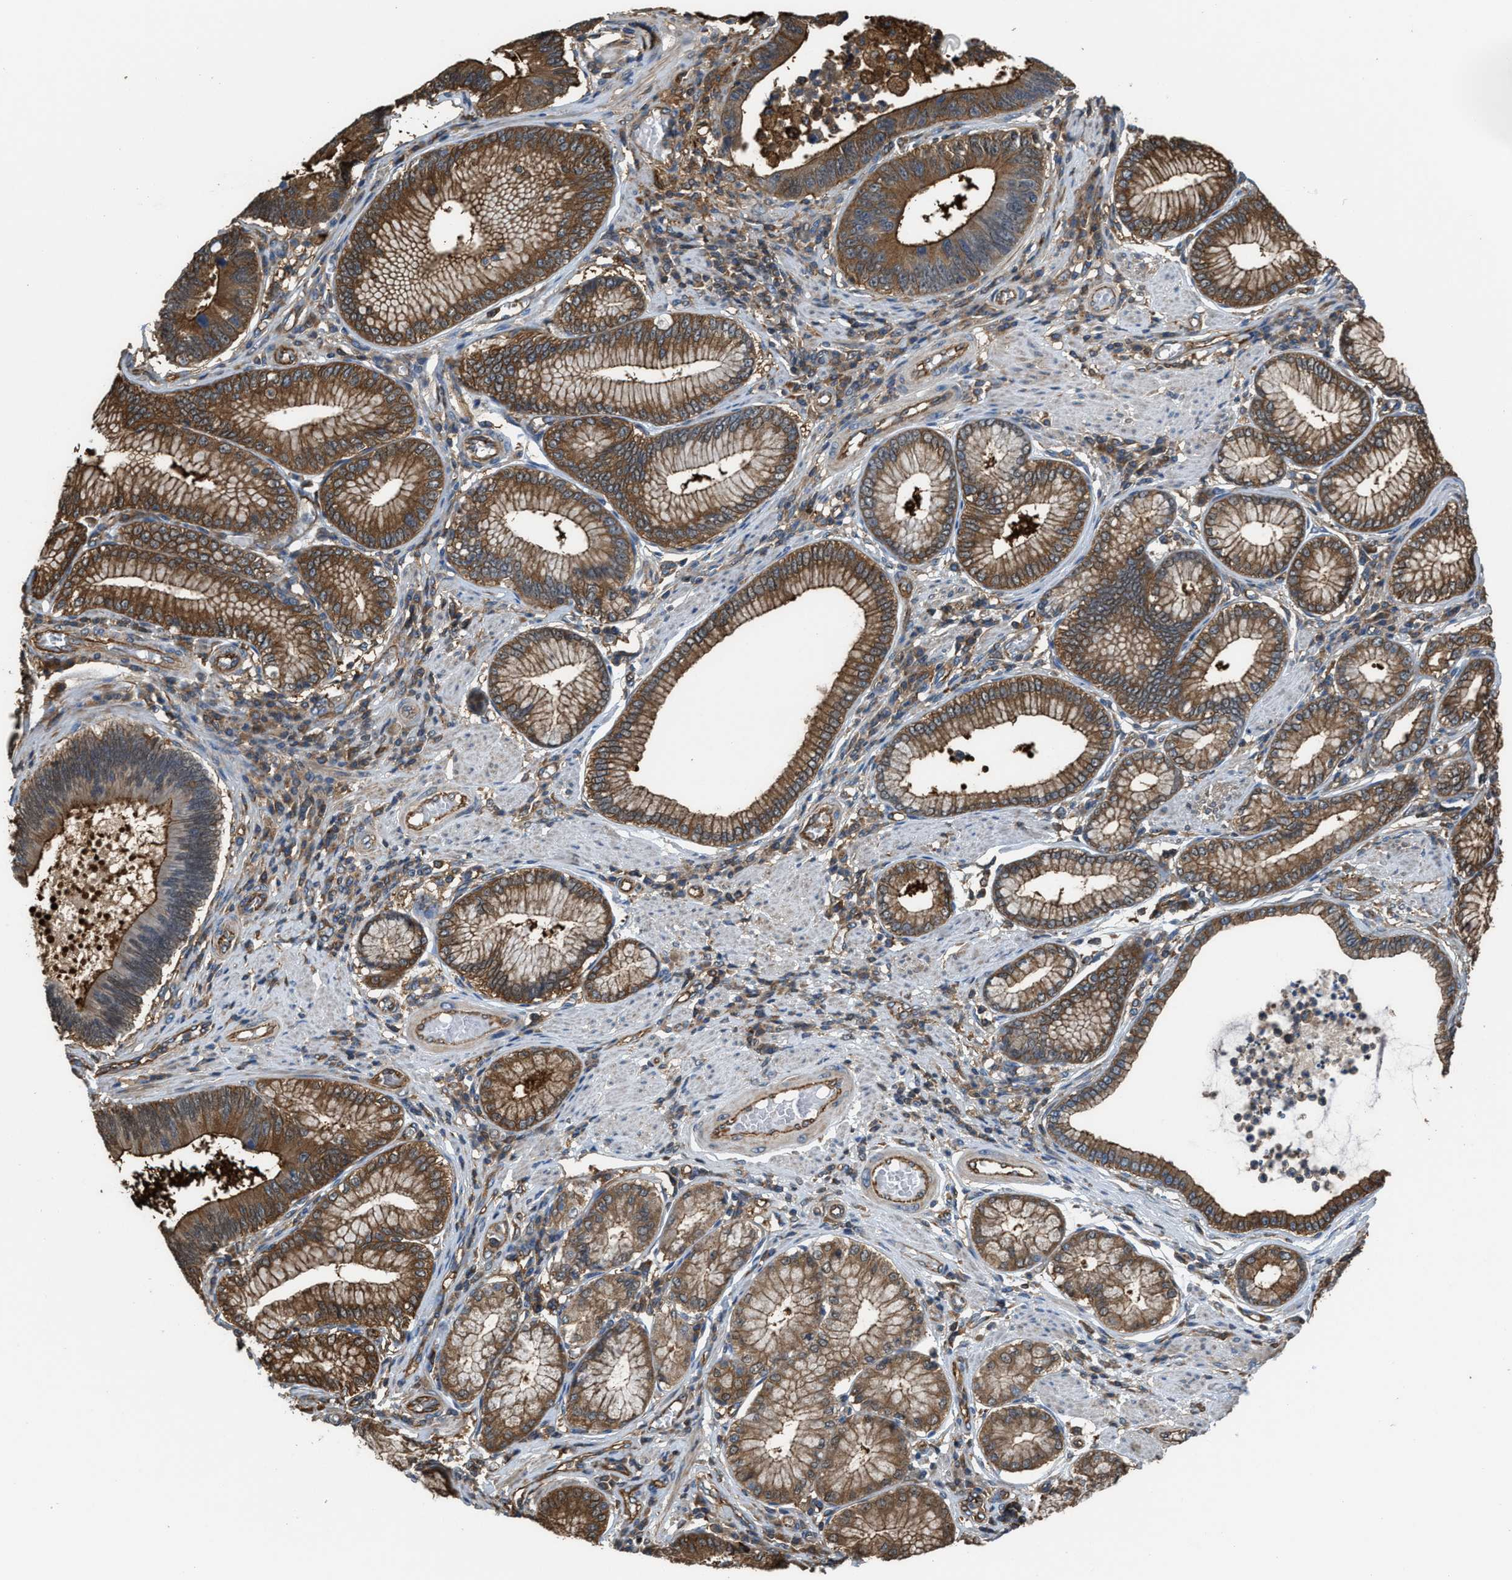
{"staining": {"intensity": "strong", "quantity": ">75%", "location": "cytoplasmic/membranous"}, "tissue": "stomach cancer", "cell_type": "Tumor cells", "image_type": "cancer", "snomed": [{"axis": "morphology", "description": "Adenocarcinoma, NOS"}, {"axis": "topography", "description": "Stomach"}], "caption": "Strong cytoplasmic/membranous positivity is identified in approximately >75% of tumor cells in adenocarcinoma (stomach).", "gene": "ATIC", "patient": {"sex": "male", "age": 59}}